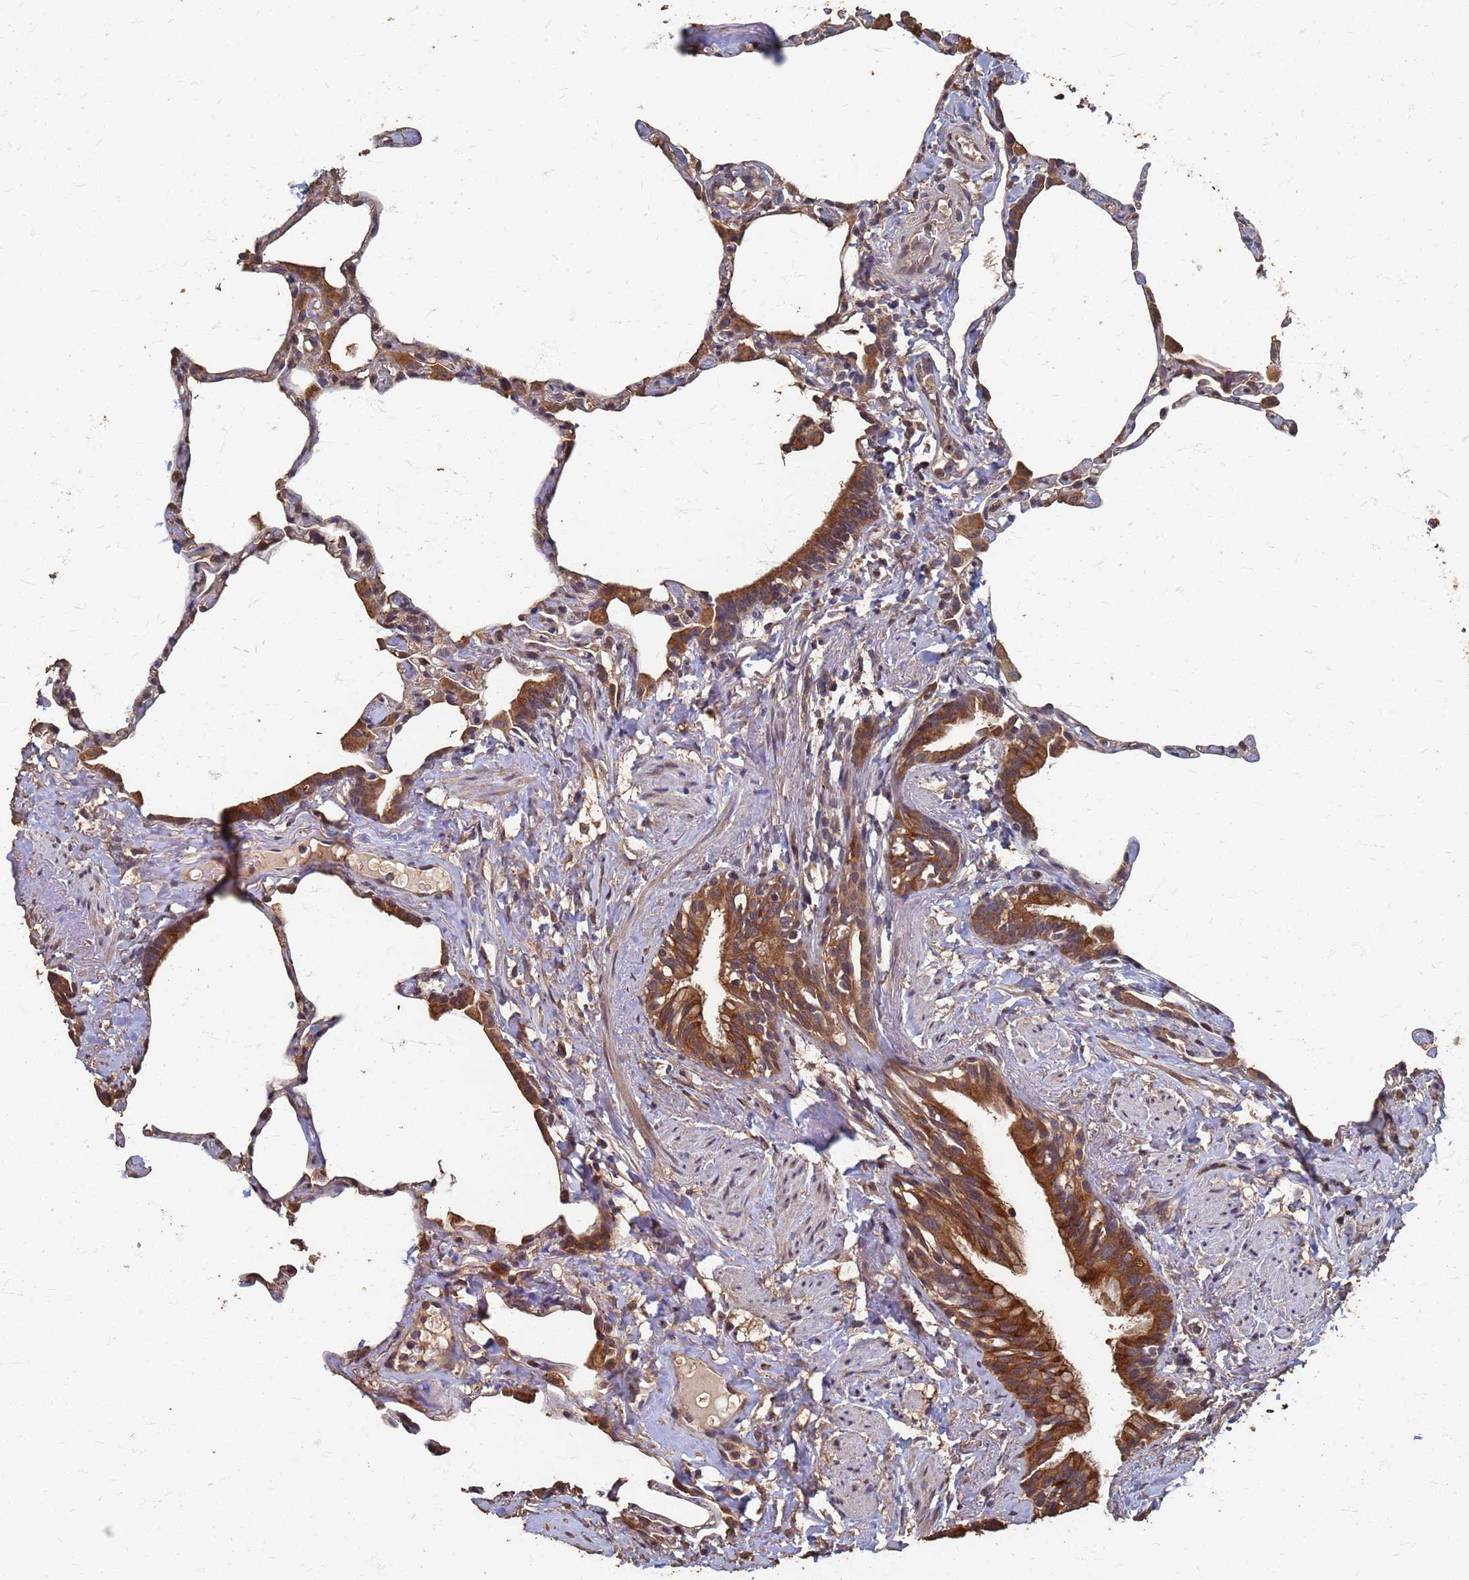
{"staining": {"intensity": "weak", "quantity": ">75%", "location": "cytoplasmic/membranous"}, "tissue": "lung", "cell_type": "Alveolar cells", "image_type": "normal", "snomed": [{"axis": "morphology", "description": "Normal tissue, NOS"}, {"axis": "topography", "description": "Lung"}], "caption": "IHC micrograph of benign lung: lung stained using IHC shows low levels of weak protein expression localized specifically in the cytoplasmic/membranous of alveolar cells, appearing as a cytoplasmic/membranous brown color.", "gene": "DPH5", "patient": {"sex": "male", "age": 65}}